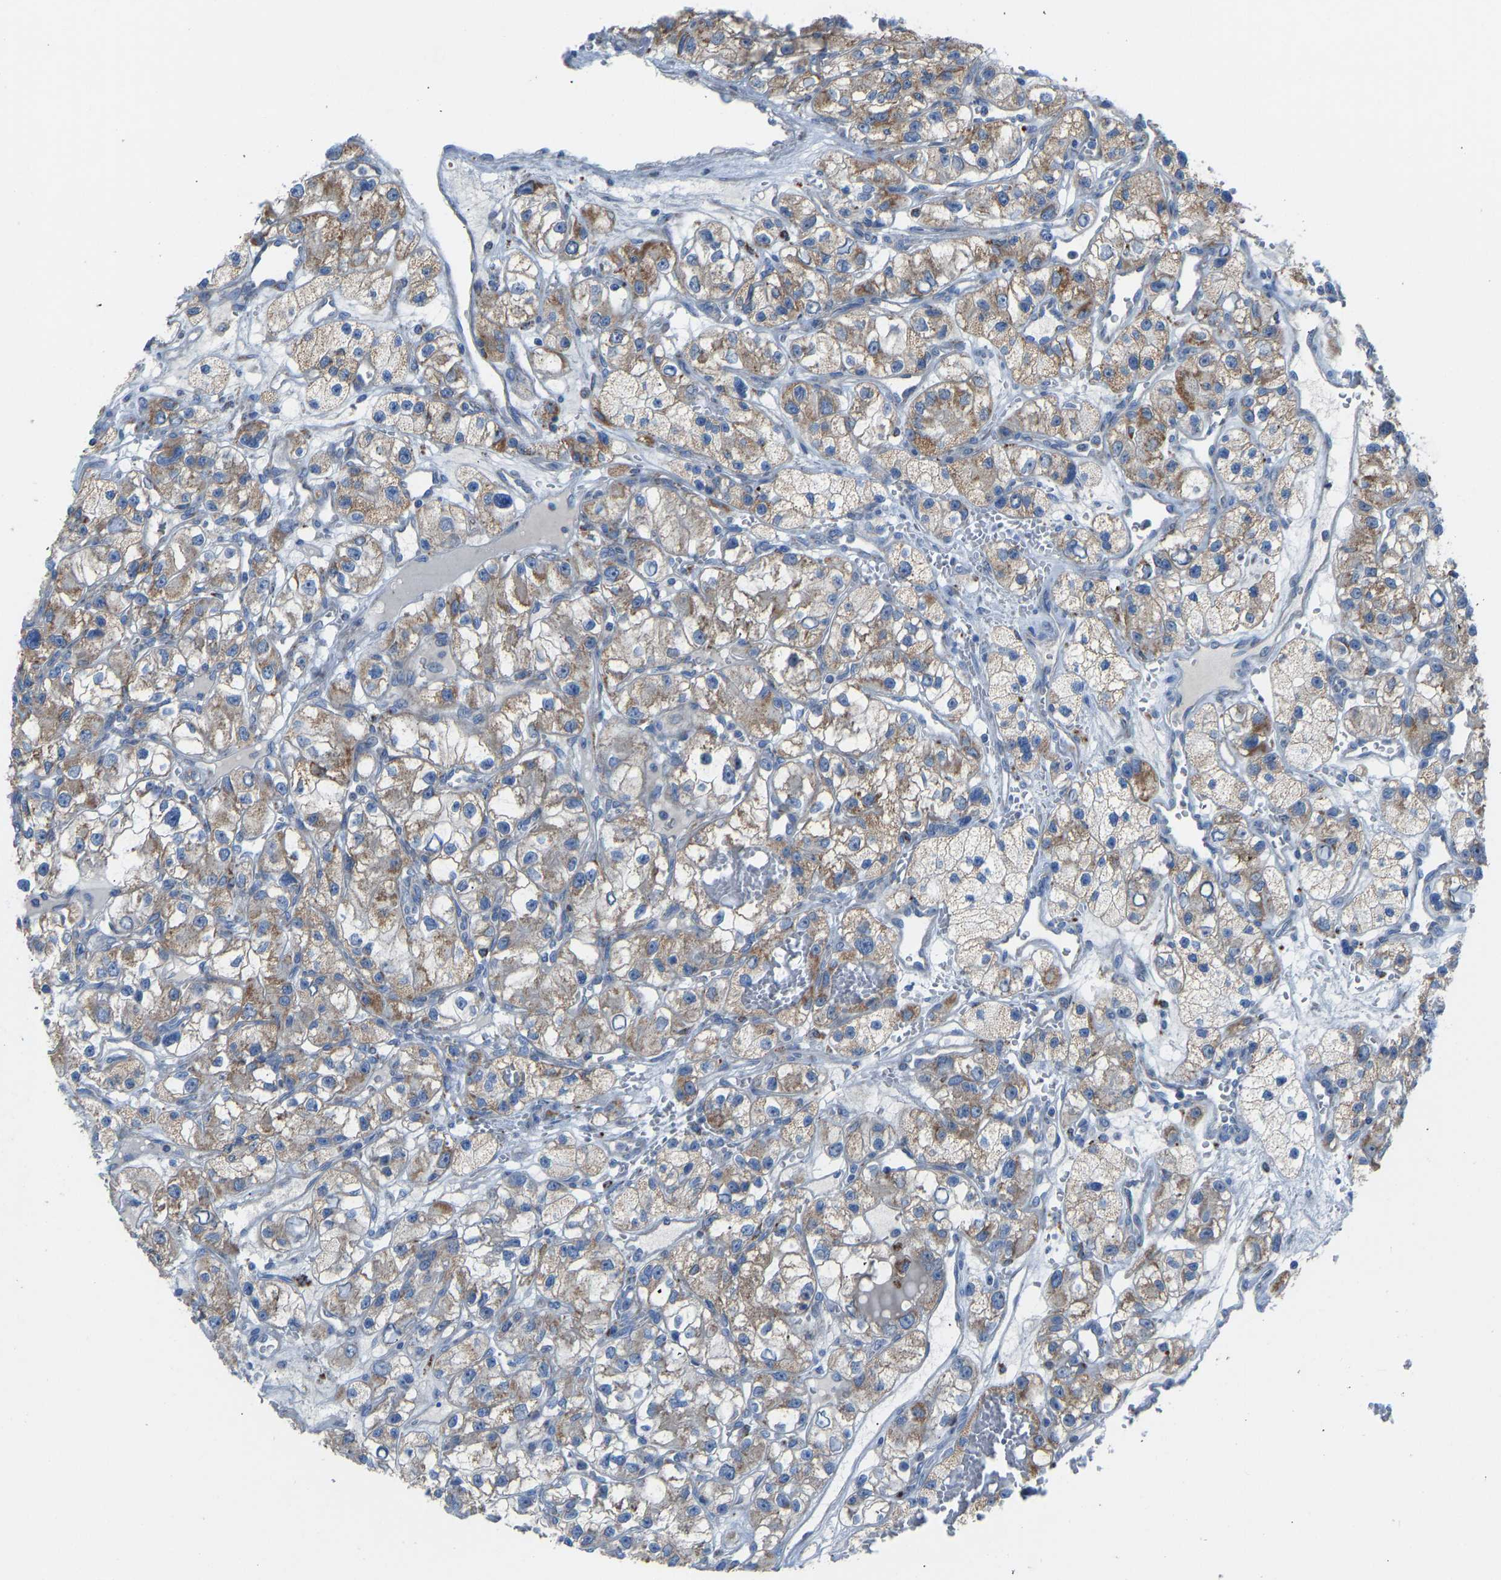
{"staining": {"intensity": "moderate", "quantity": ">75%", "location": "cytoplasmic/membranous"}, "tissue": "renal cancer", "cell_type": "Tumor cells", "image_type": "cancer", "snomed": [{"axis": "morphology", "description": "Adenocarcinoma, NOS"}, {"axis": "topography", "description": "Kidney"}], "caption": "An IHC image of neoplastic tissue is shown. Protein staining in brown highlights moderate cytoplasmic/membranous positivity in renal cancer (adenocarcinoma) within tumor cells. The staining was performed using DAB to visualize the protein expression in brown, while the nuclei were stained in blue with hematoxylin (Magnification: 20x).", "gene": "SMIM20", "patient": {"sex": "female", "age": 57}}